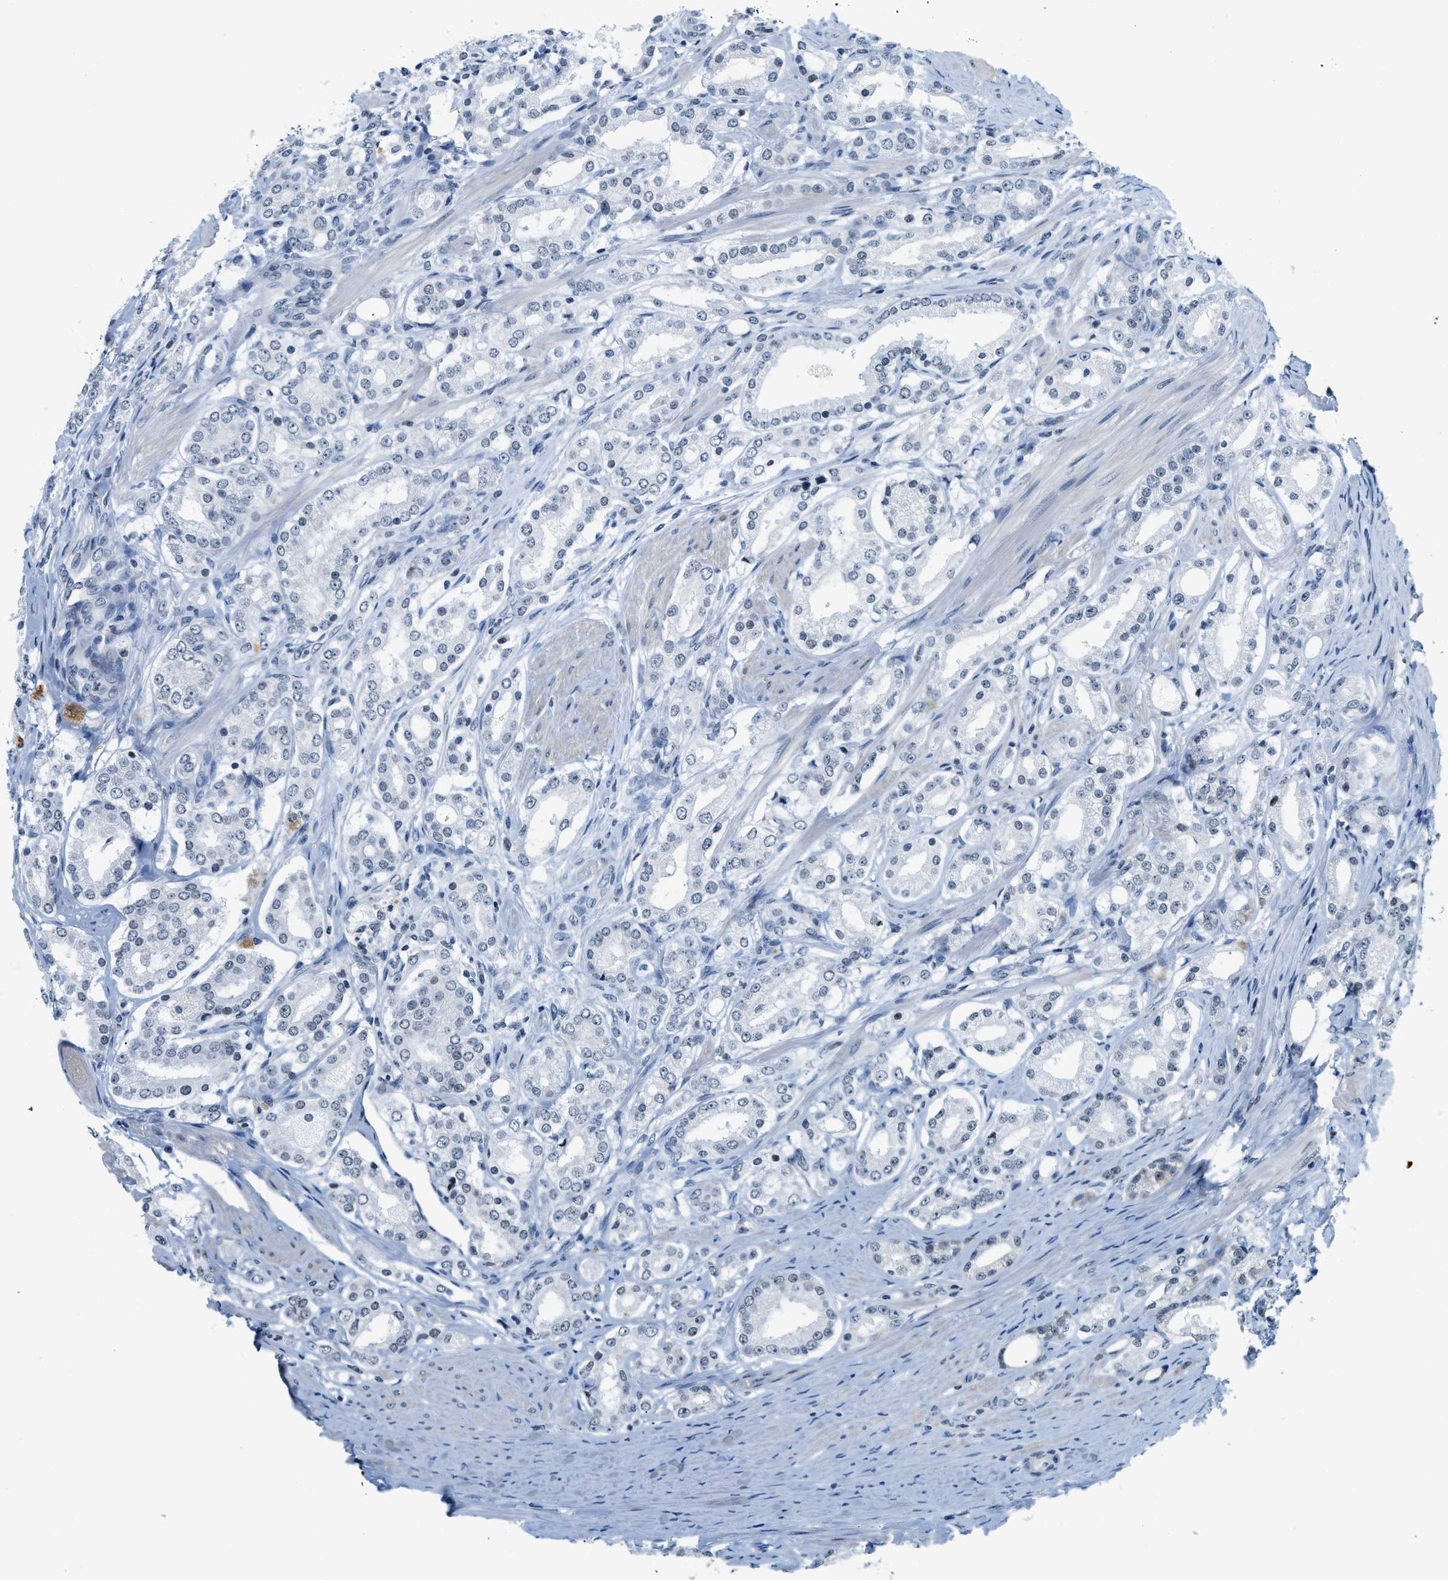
{"staining": {"intensity": "negative", "quantity": "none", "location": "none"}, "tissue": "prostate cancer", "cell_type": "Tumor cells", "image_type": "cancer", "snomed": [{"axis": "morphology", "description": "Adenocarcinoma, Low grade"}, {"axis": "topography", "description": "Prostate"}], "caption": "The IHC histopathology image has no significant expression in tumor cells of prostate cancer tissue. Nuclei are stained in blue.", "gene": "UVRAG", "patient": {"sex": "male", "age": 63}}